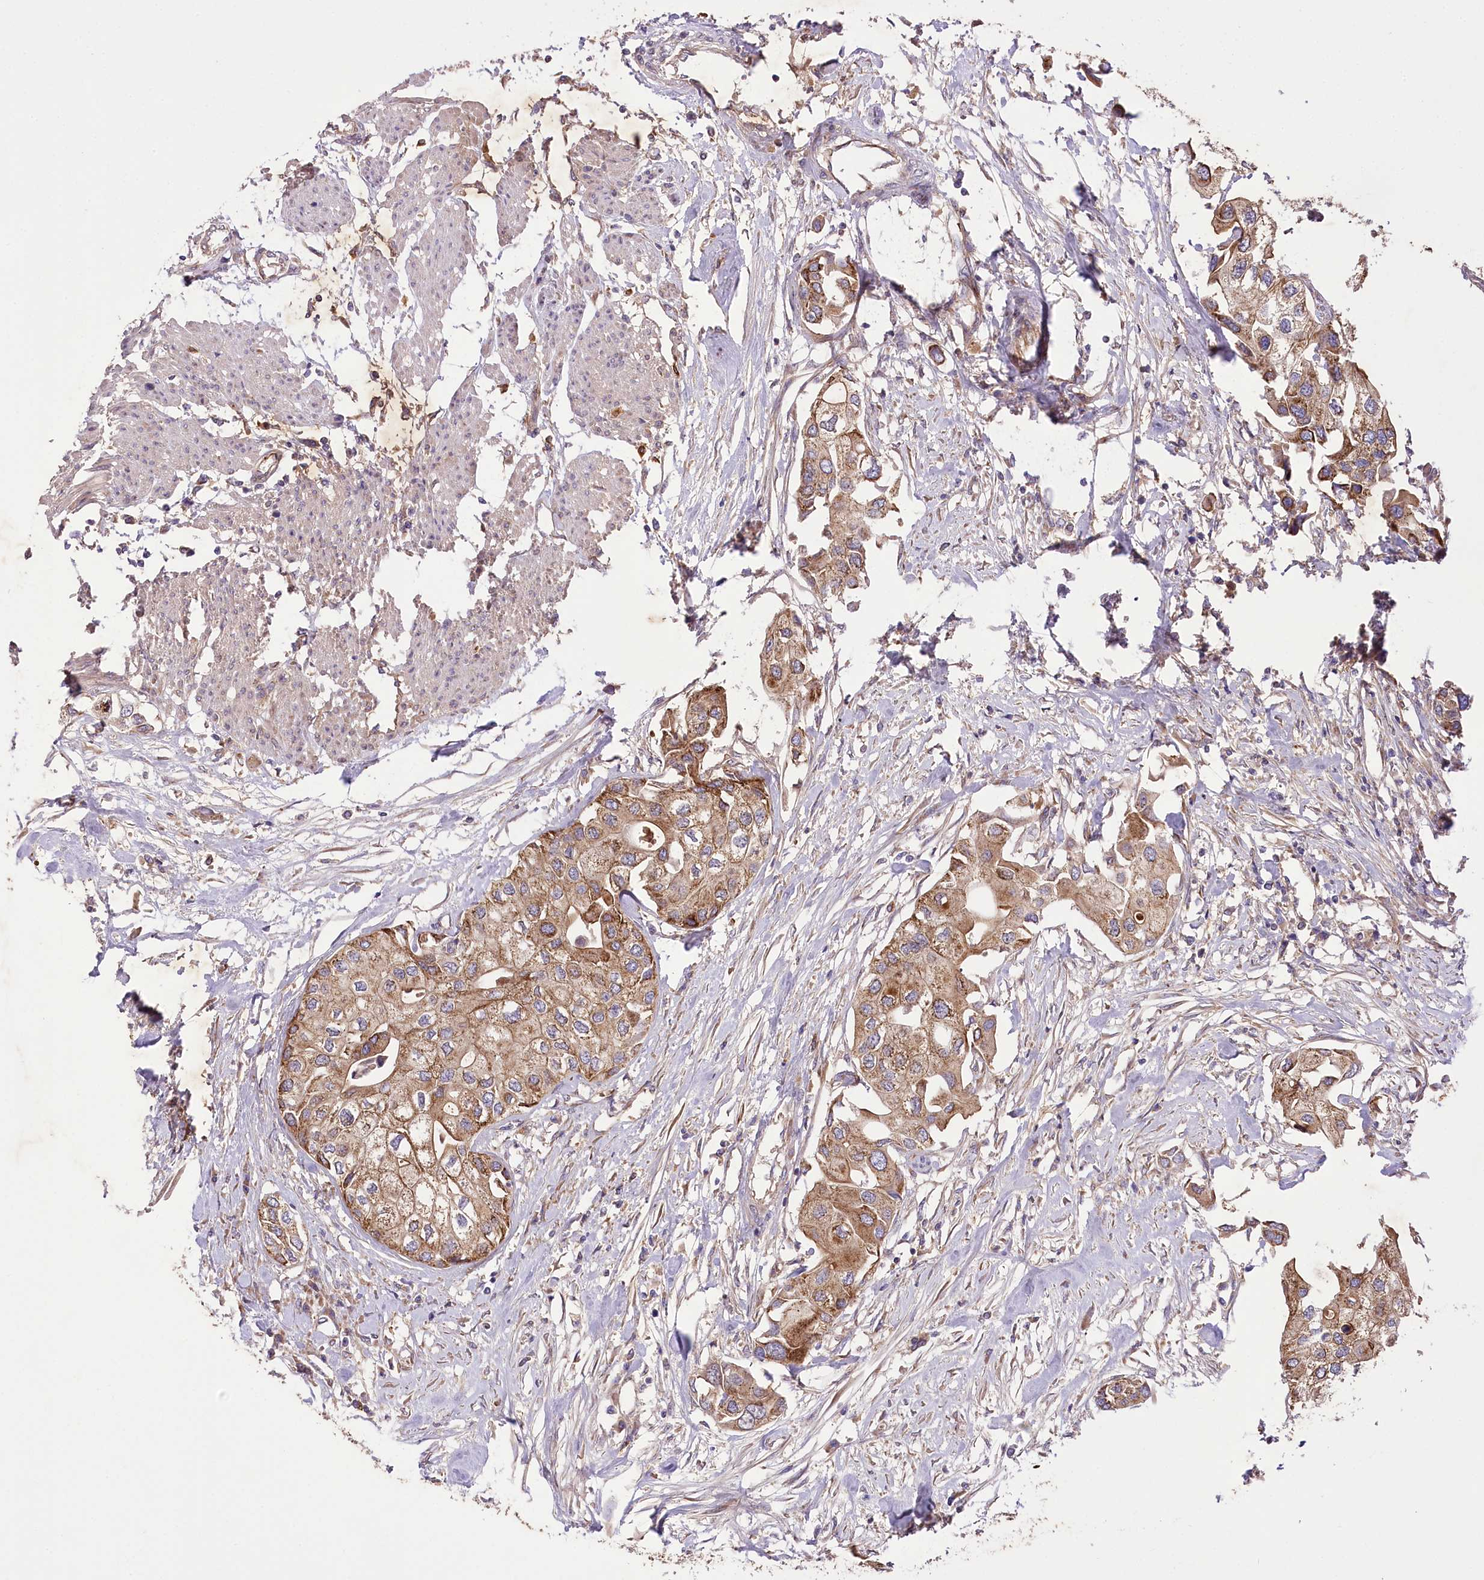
{"staining": {"intensity": "moderate", "quantity": ">75%", "location": "cytoplasmic/membranous"}, "tissue": "urothelial cancer", "cell_type": "Tumor cells", "image_type": "cancer", "snomed": [{"axis": "morphology", "description": "Urothelial carcinoma, High grade"}, {"axis": "topography", "description": "Urinary bladder"}], "caption": "Immunohistochemistry of high-grade urothelial carcinoma reveals medium levels of moderate cytoplasmic/membranous positivity in about >75% of tumor cells. The protein is shown in brown color, while the nuclei are stained blue.", "gene": "TRUB1", "patient": {"sex": "male", "age": 64}}